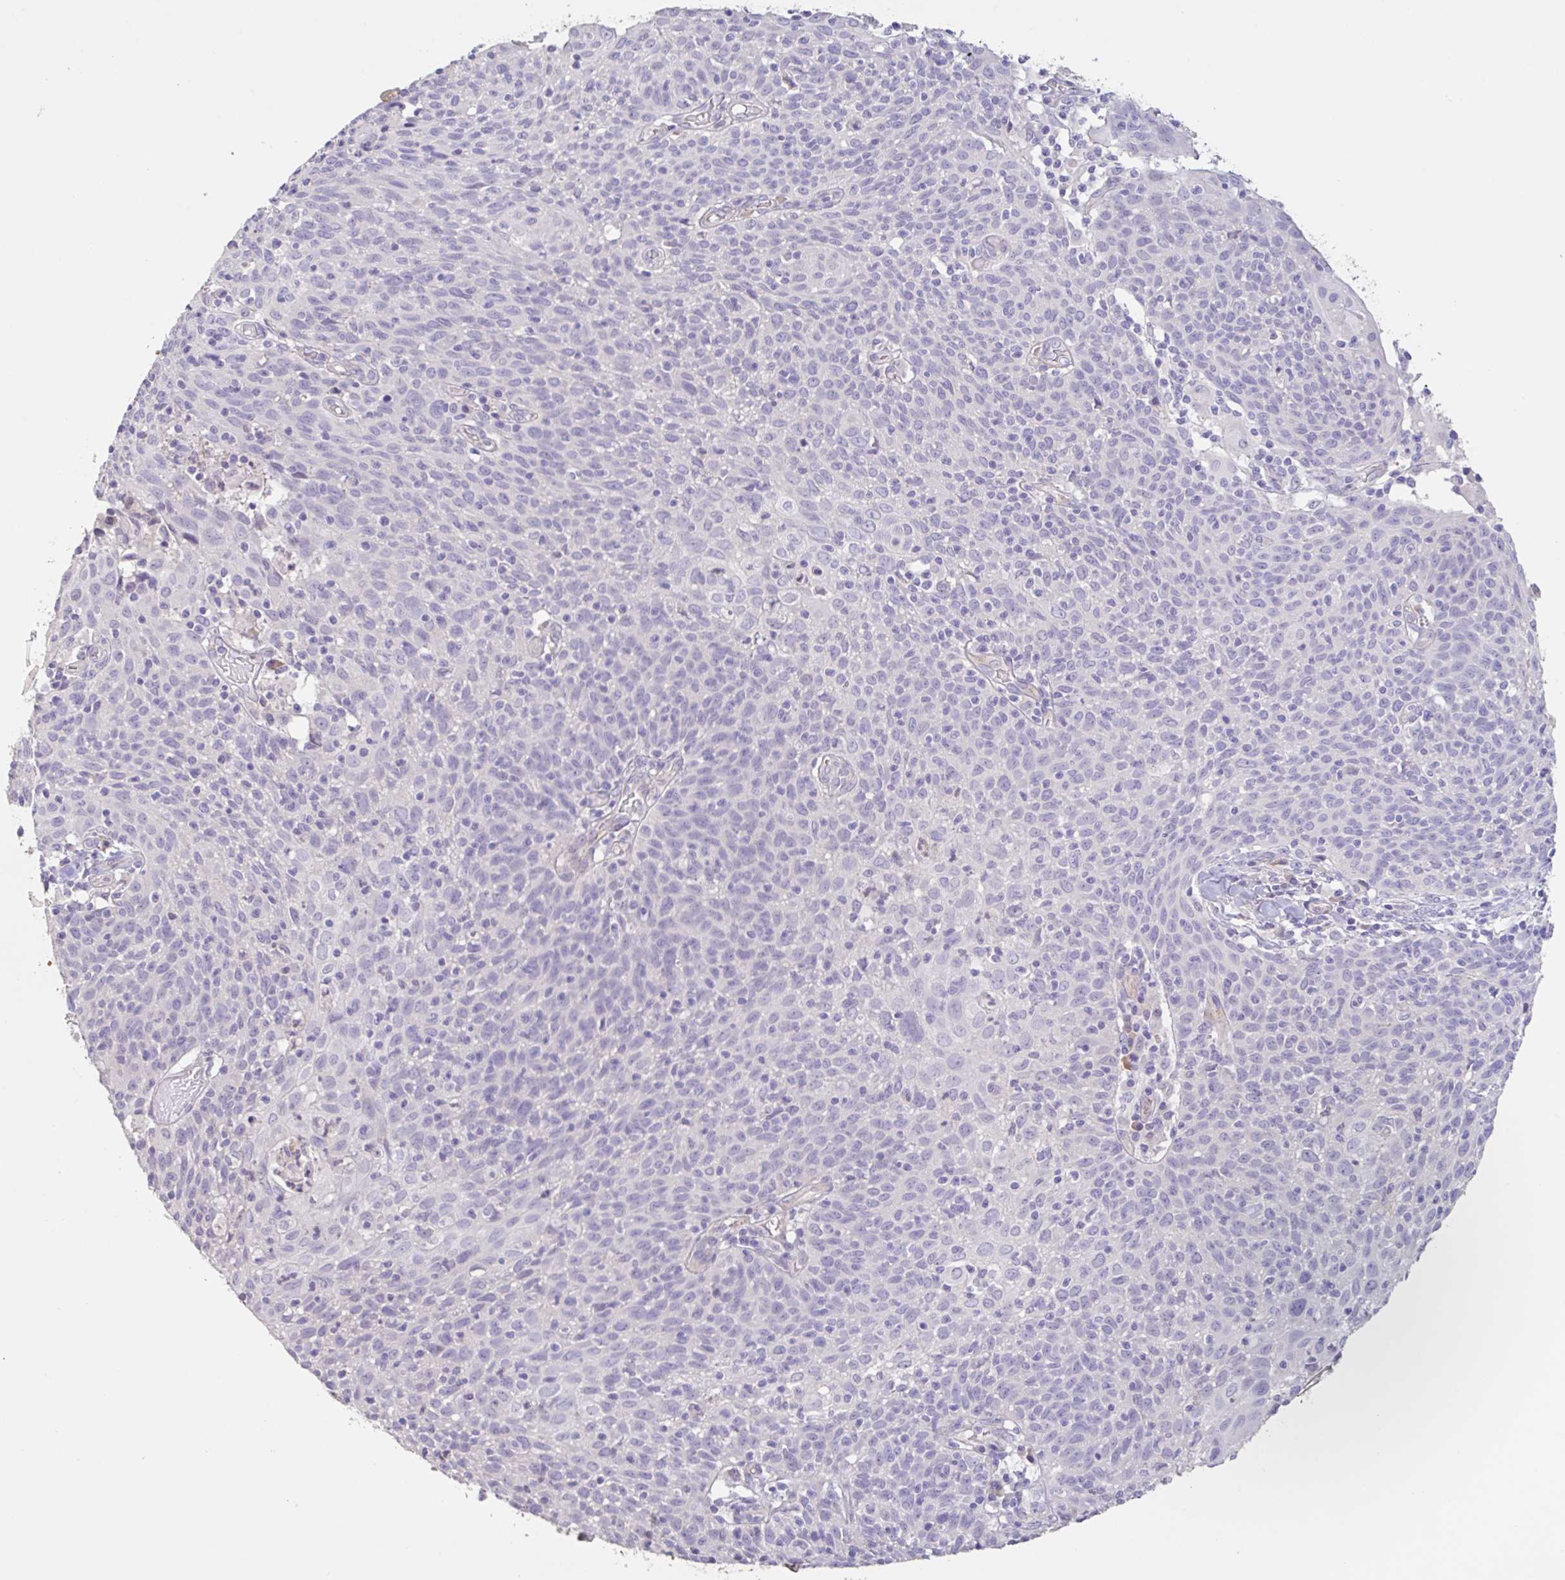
{"staining": {"intensity": "negative", "quantity": "none", "location": "none"}, "tissue": "cervical cancer", "cell_type": "Tumor cells", "image_type": "cancer", "snomed": [{"axis": "morphology", "description": "Squamous cell carcinoma, NOS"}, {"axis": "topography", "description": "Cervix"}], "caption": "Protein analysis of cervical cancer reveals no significant expression in tumor cells.", "gene": "PYGM", "patient": {"sex": "female", "age": 52}}